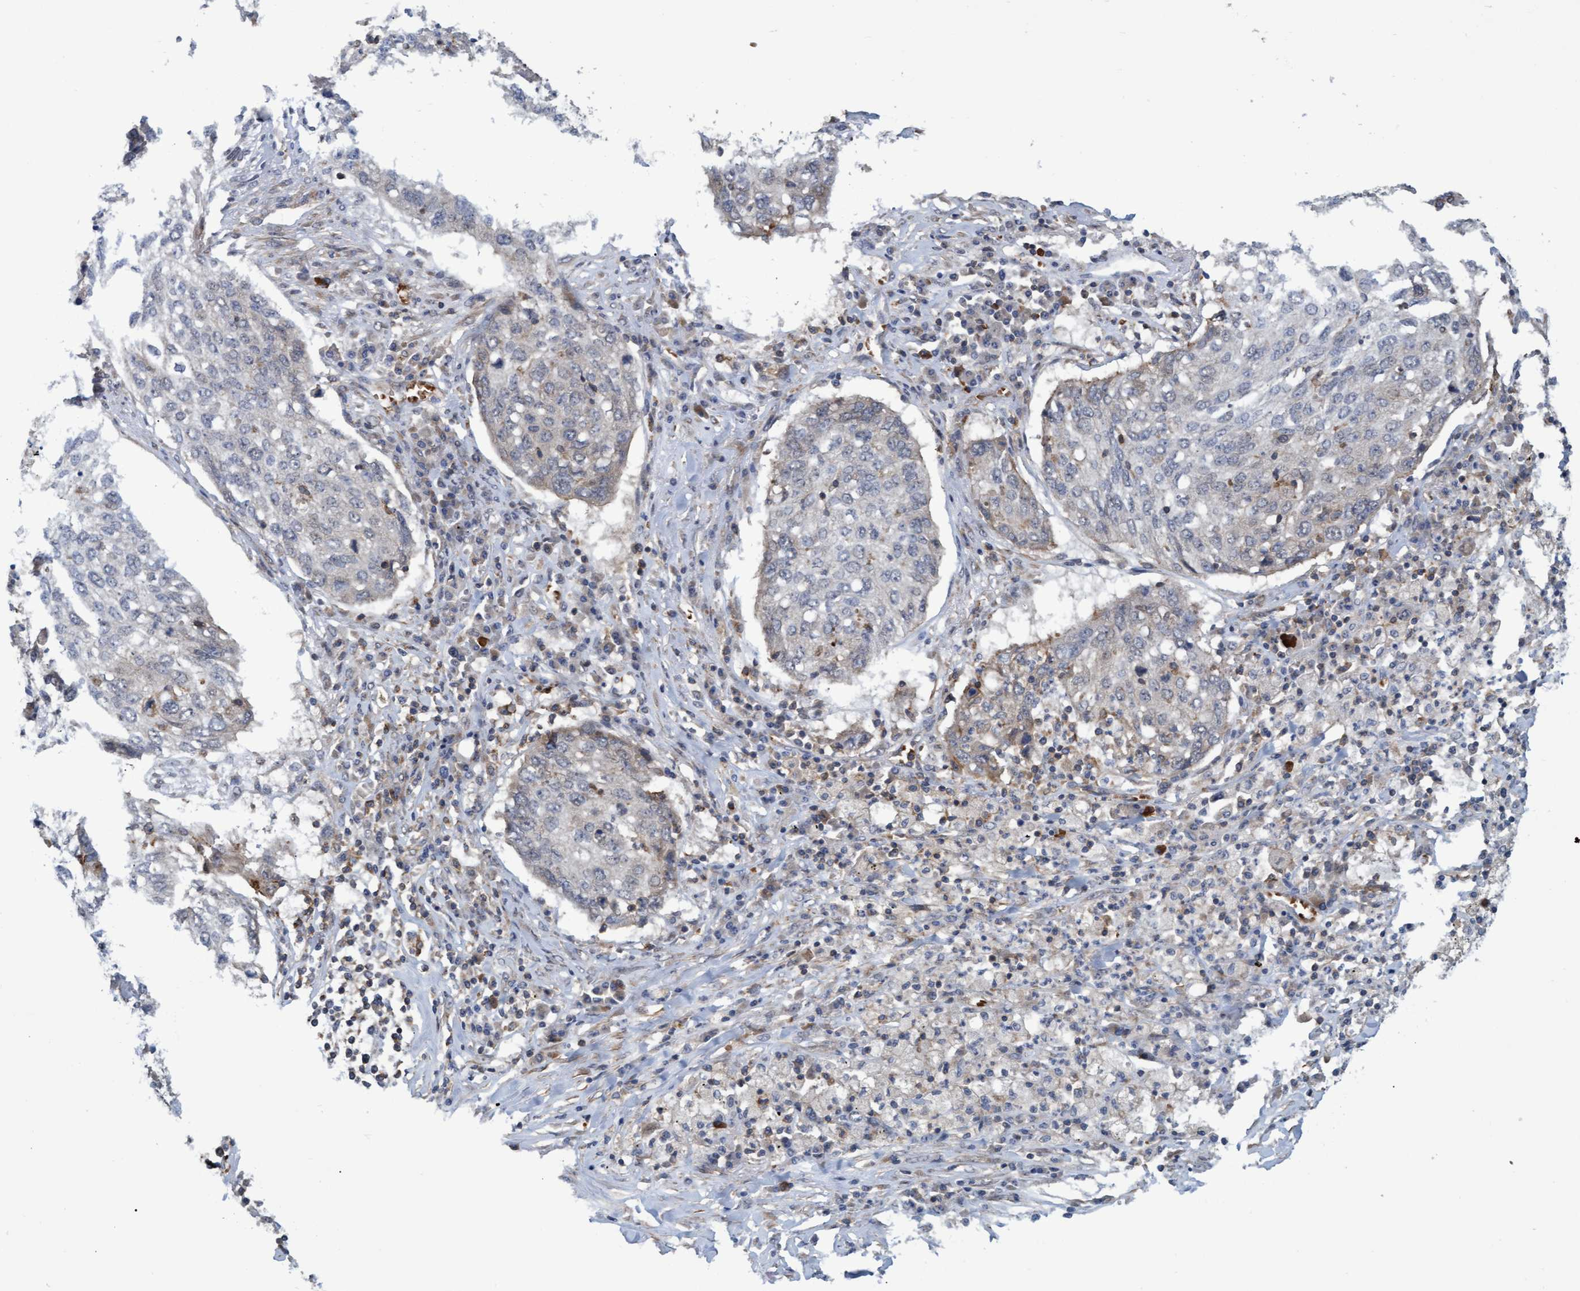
{"staining": {"intensity": "negative", "quantity": "none", "location": "none"}, "tissue": "lung cancer", "cell_type": "Tumor cells", "image_type": "cancer", "snomed": [{"axis": "morphology", "description": "Squamous cell carcinoma, NOS"}, {"axis": "topography", "description": "Lung"}], "caption": "The immunohistochemistry (IHC) micrograph has no significant staining in tumor cells of lung cancer tissue.", "gene": "NAA15", "patient": {"sex": "female", "age": 63}}